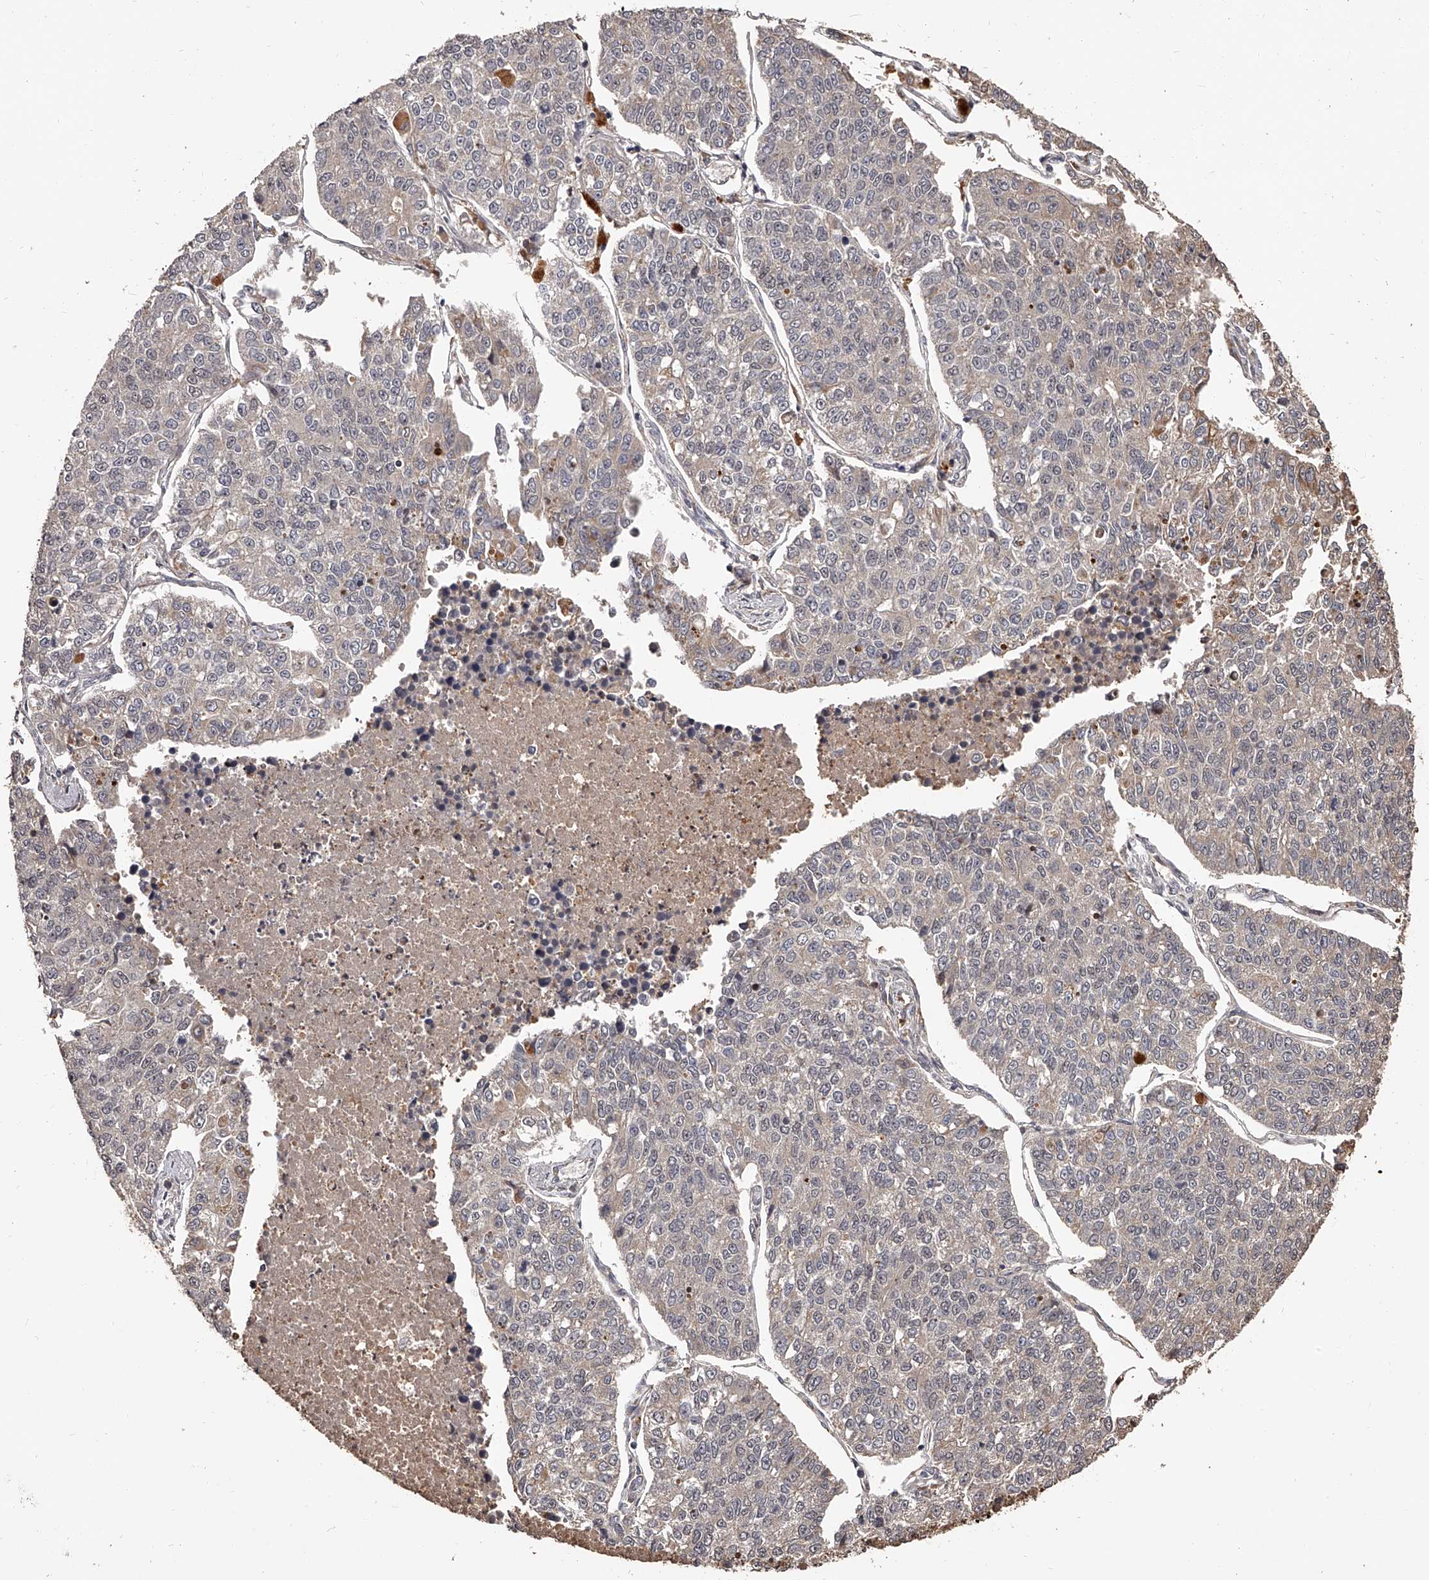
{"staining": {"intensity": "weak", "quantity": "<25%", "location": "cytoplasmic/membranous"}, "tissue": "lung cancer", "cell_type": "Tumor cells", "image_type": "cancer", "snomed": [{"axis": "morphology", "description": "Adenocarcinoma, NOS"}, {"axis": "topography", "description": "Lung"}], "caption": "Lung cancer (adenocarcinoma) stained for a protein using immunohistochemistry (IHC) displays no staining tumor cells.", "gene": "URGCP", "patient": {"sex": "male", "age": 49}}